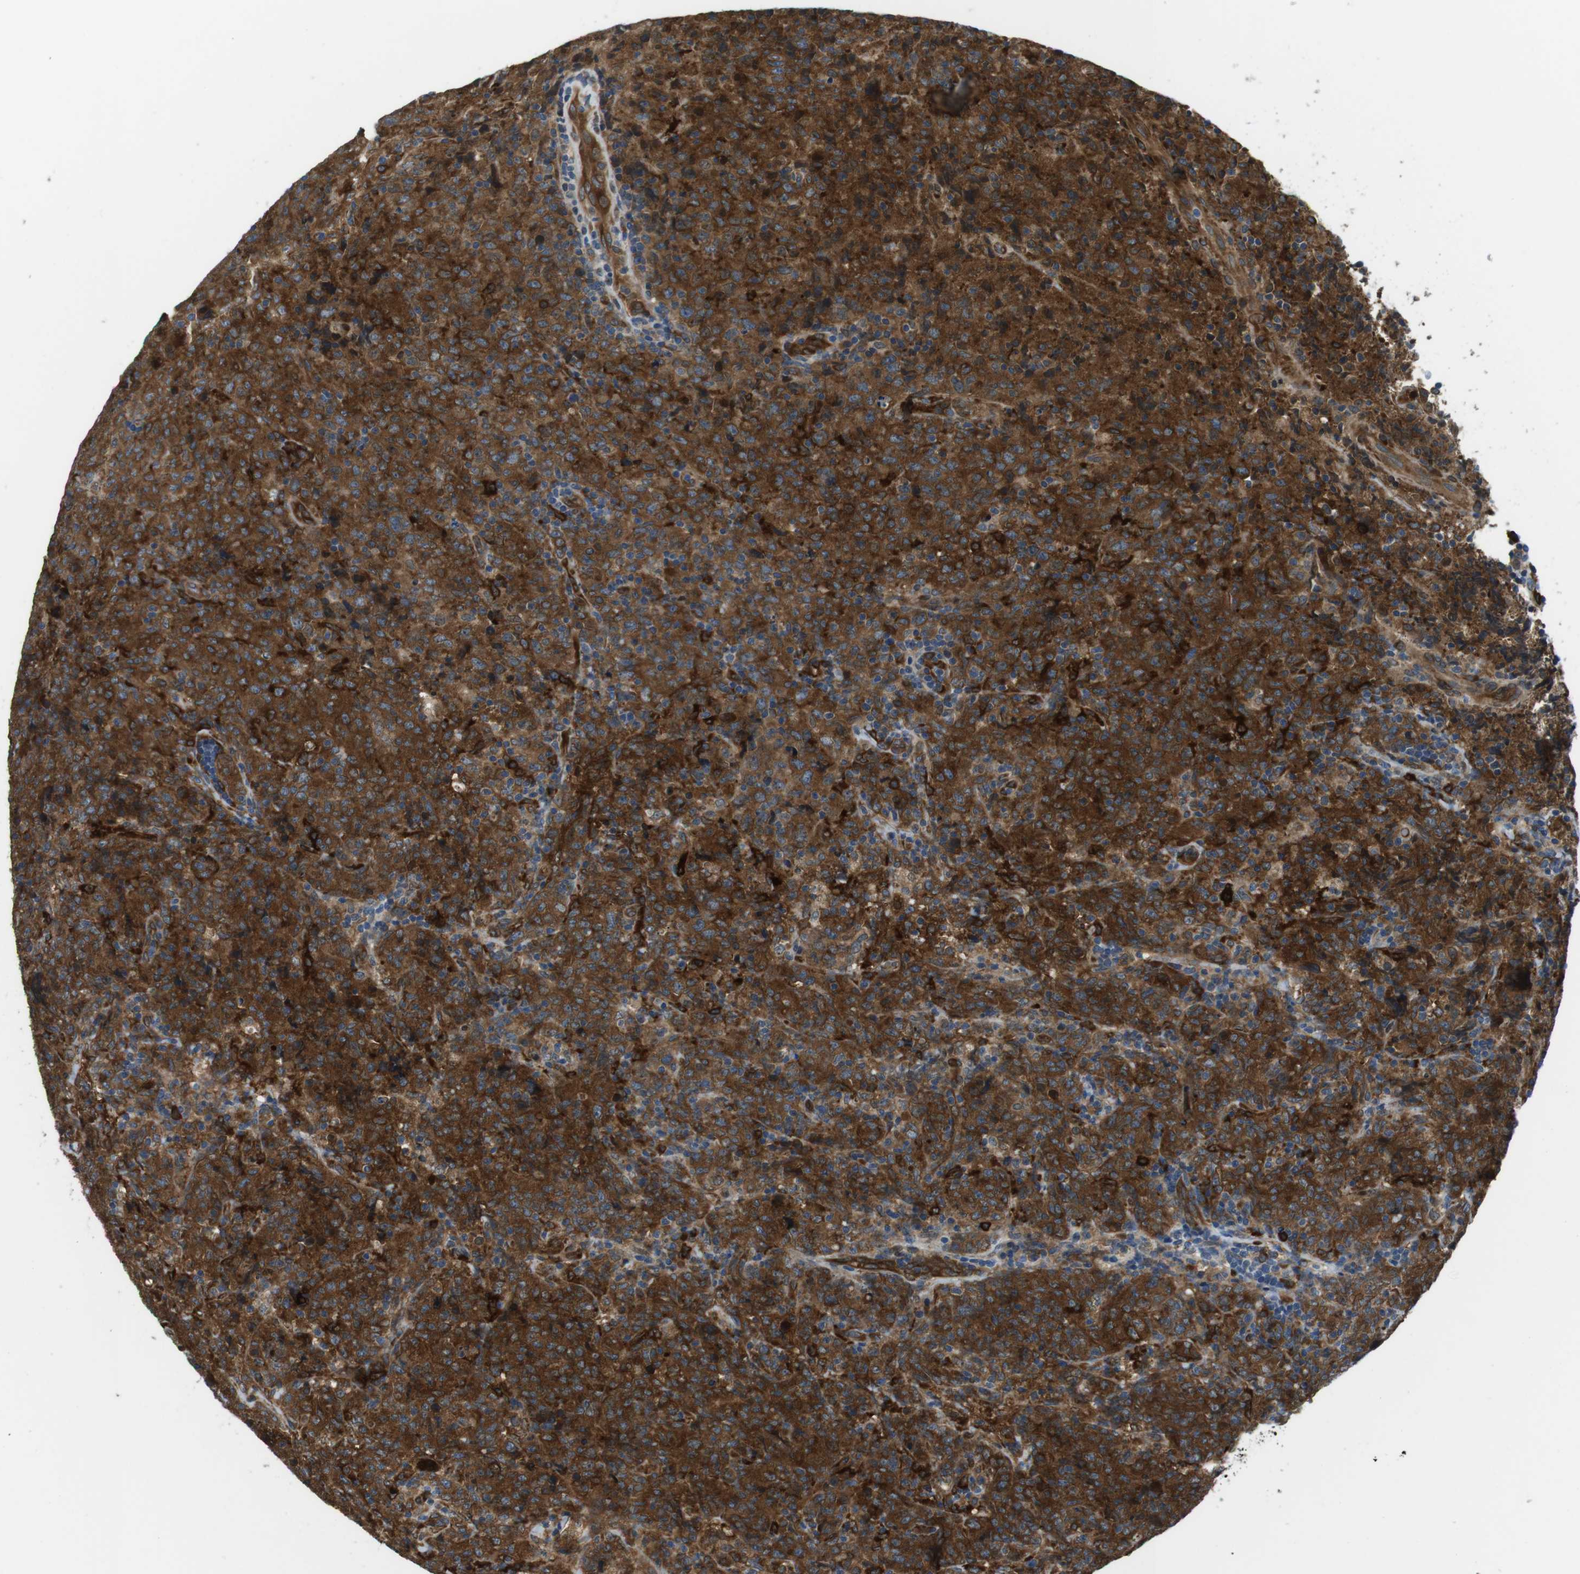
{"staining": {"intensity": "strong", "quantity": ">75%", "location": "cytoplasmic/membranous"}, "tissue": "lymphoma", "cell_type": "Tumor cells", "image_type": "cancer", "snomed": [{"axis": "morphology", "description": "Malignant lymphoma, non-Hodgkin's type, High grade"}, {"axis": "topography", "description": "Tonsil"}], "caption": "Human lymphoma stained with a brown dye shows strong cytoplasmic/membranous positive staining in approximately >75% of tumor cells.", "gene": "PALD1", "patient": {"sex": "female", "age": 36}}